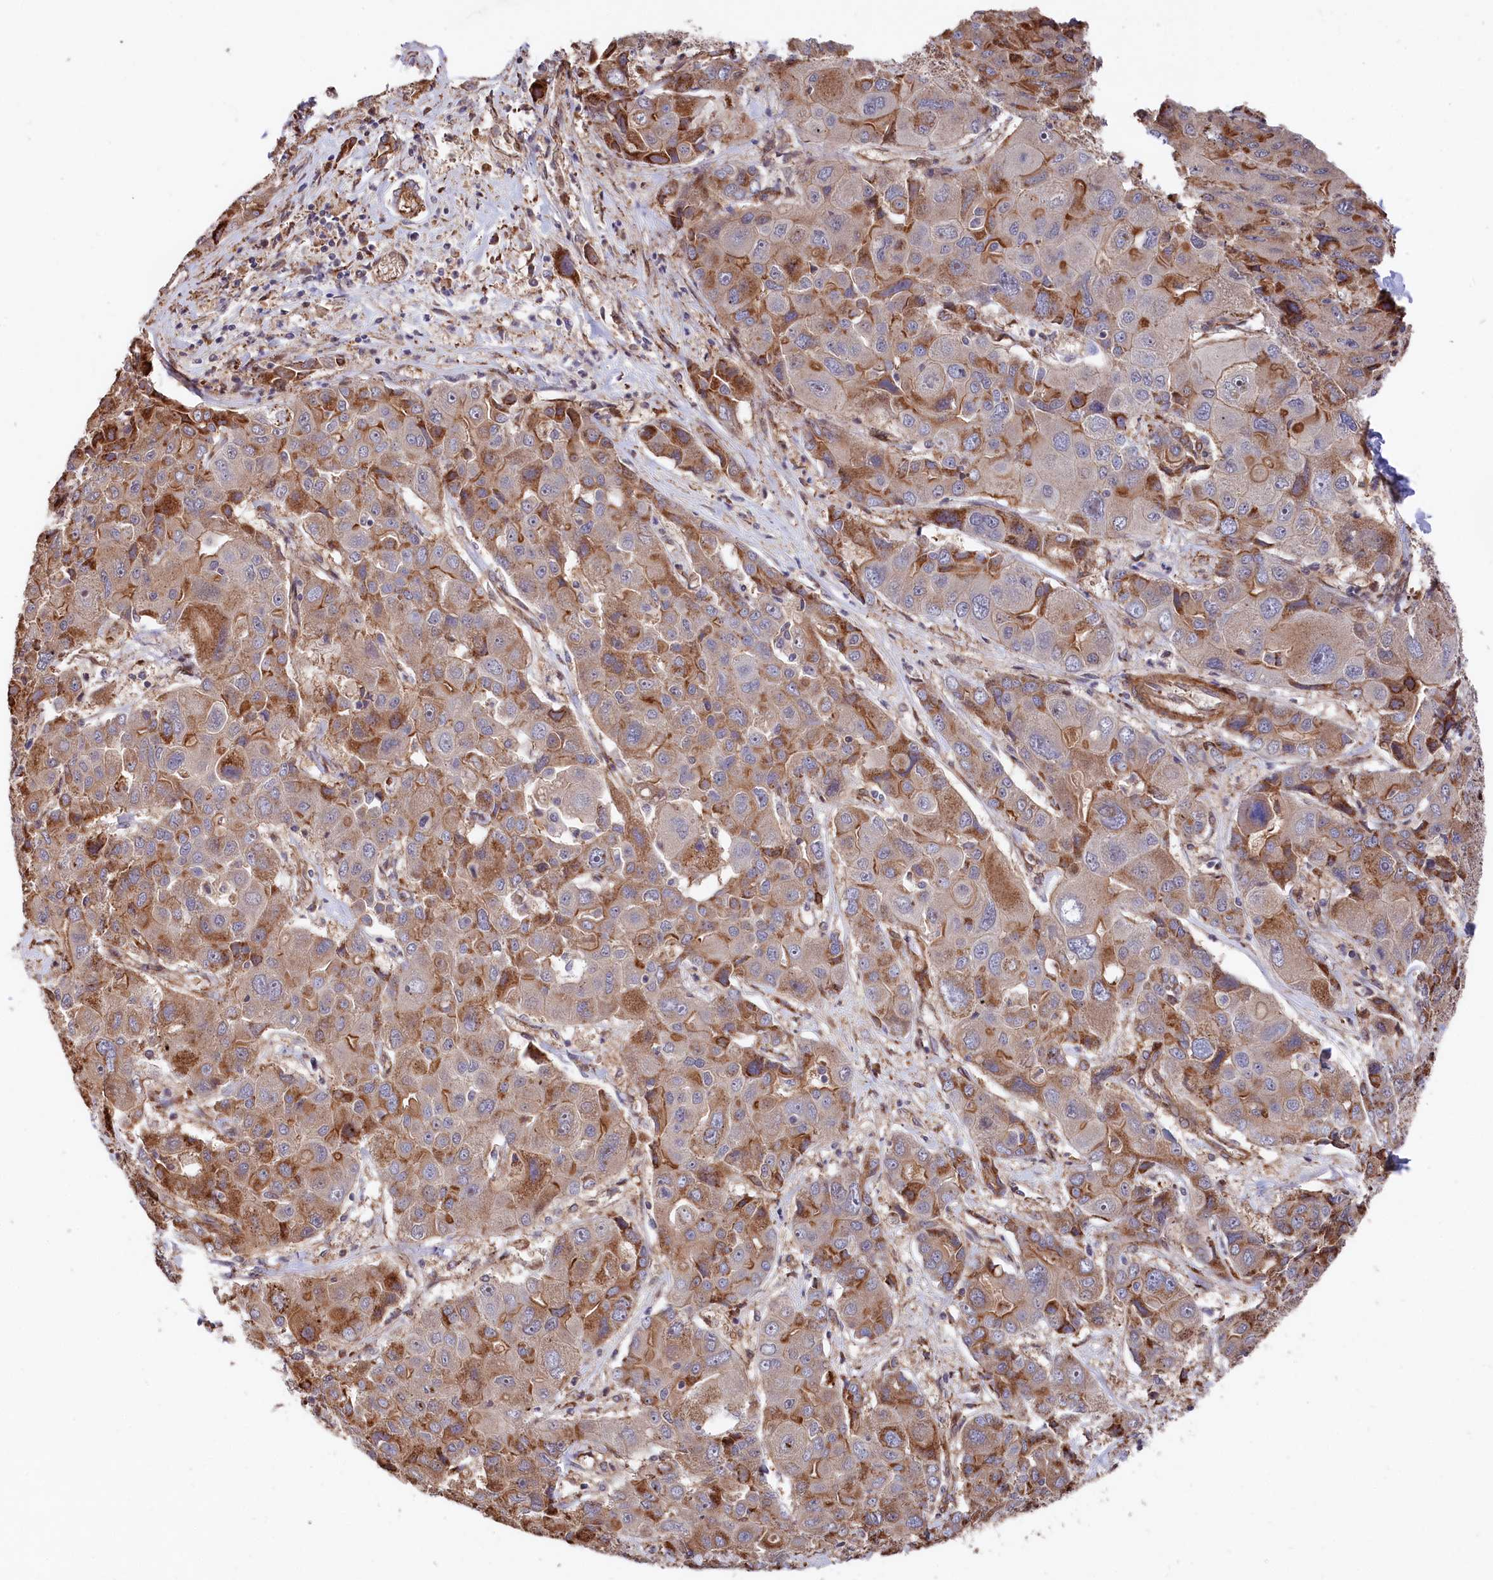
{"staining": {"intensity": "moderate", "quantity": "25%-75%", "location": "cytoplasmic/membranous"}, "tissue": "liver cancer", "cell_type": "Tumor cells", "image_type": "cancer", "snomed": [{"axis": "morphology", "description": "Cholangiocarcinoma"}, {"axis": "topography", "description": "Liver"}], "caption": "Liver cancer (cholangiocarcinoma) stained for a protein (brown) shows moderate cytoplasmic/membranous positive positivity in about 25%-75% of tumor cells.", "gene": "TNKS1BP1", "patient": {"sex": "male", "age": 67}}